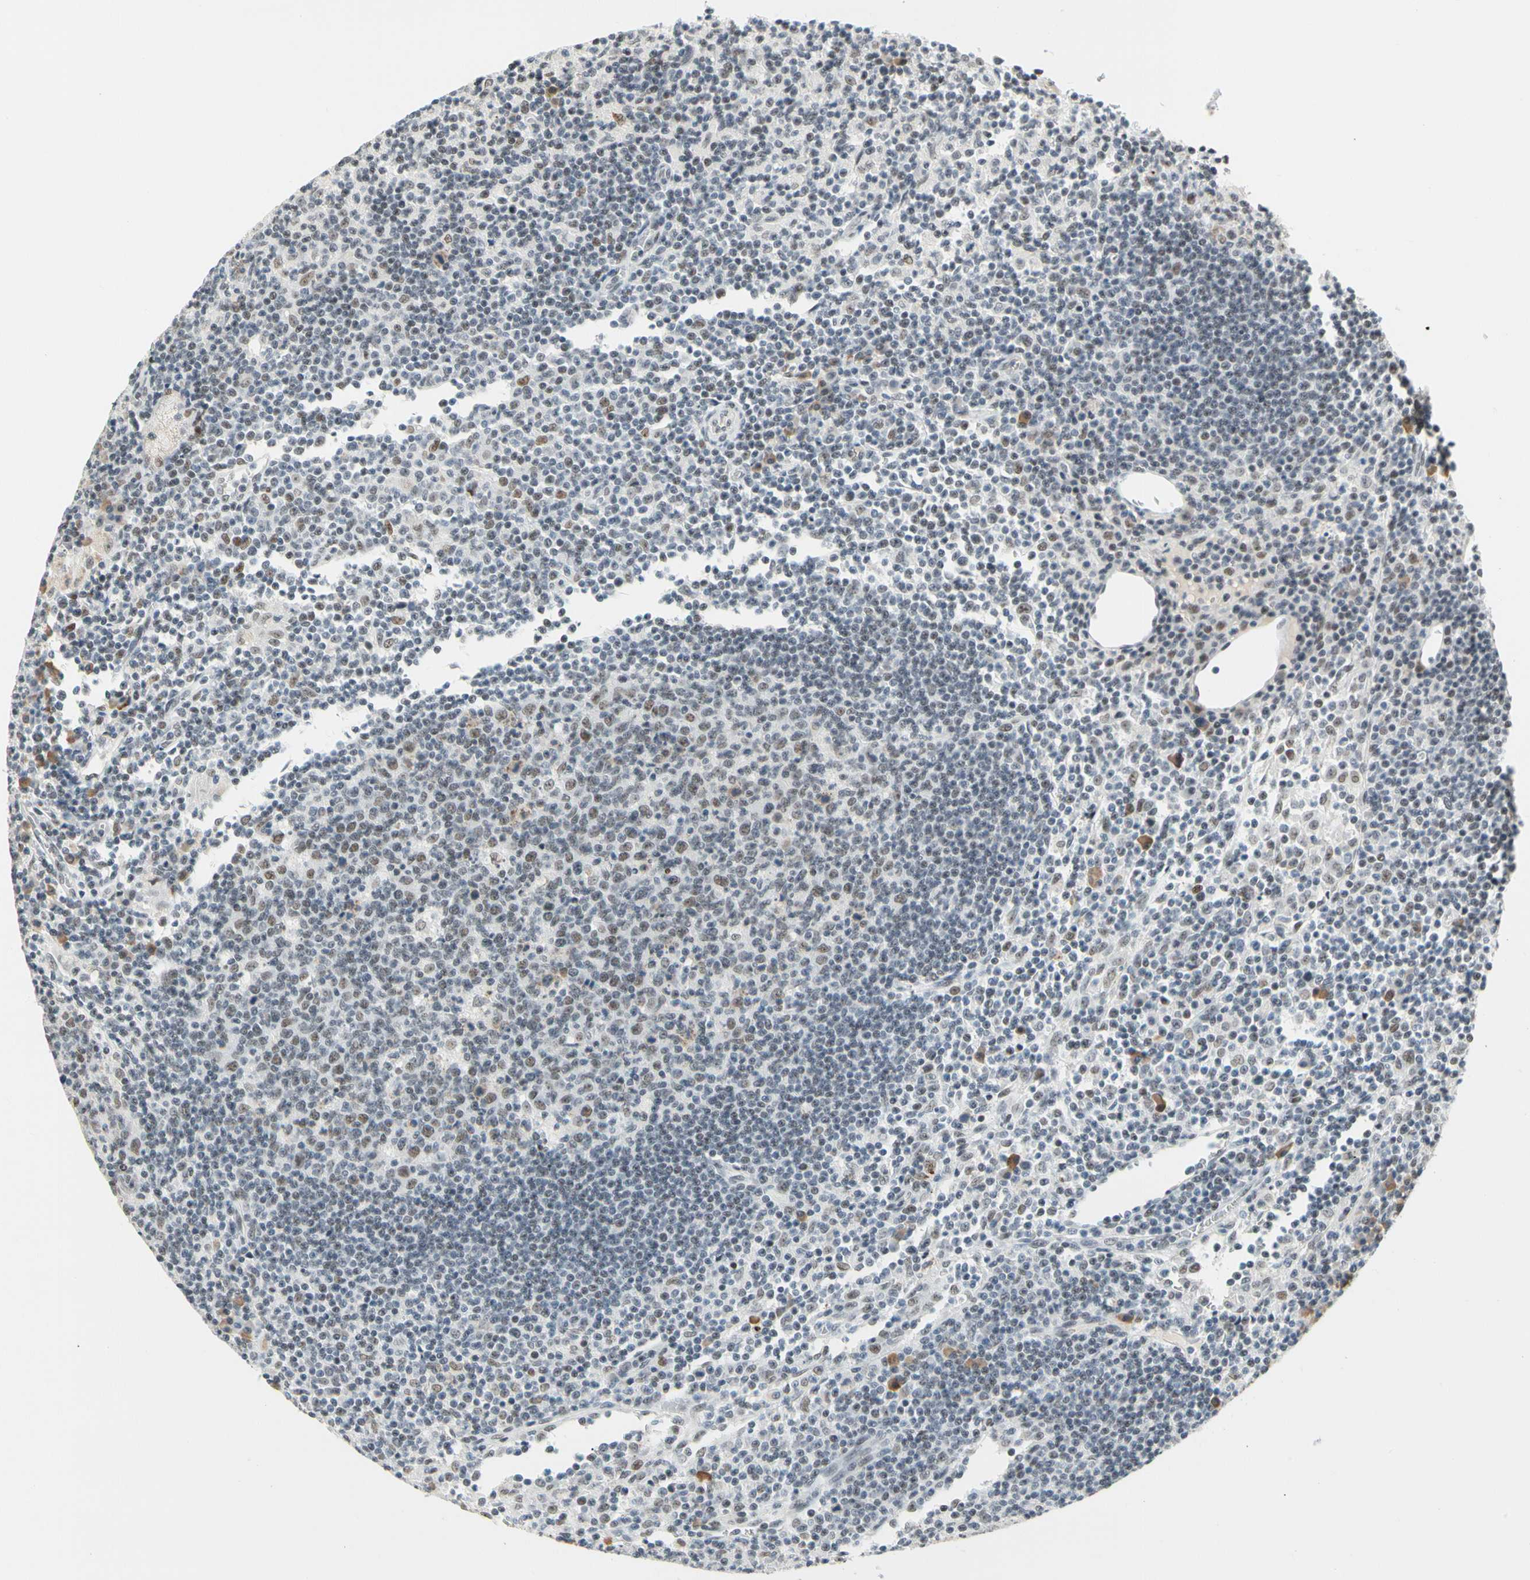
{"staining": {"intensity": "strong", "quantity": ">75%", "location": "nuclear"}, "tissue": "lymph node", "cell_type": "Germinal center cells", "image_type": "normal", "snomed": [{"axis": "morphology", "description": "Normal tissue, NOS"}, {"axis": "morphology", "description": "Inflammation, NOS"}, {"axis": "topography", "description": "Lymph node"}], "caption": "Approximately >75% of germinal center cells in benign lymph node reveal strong nuclear protein positivity as visualized by brown immunohistochemical staining.", "gene": "ZSCAN16", "patient": {"sex": "male", "age": 55}}